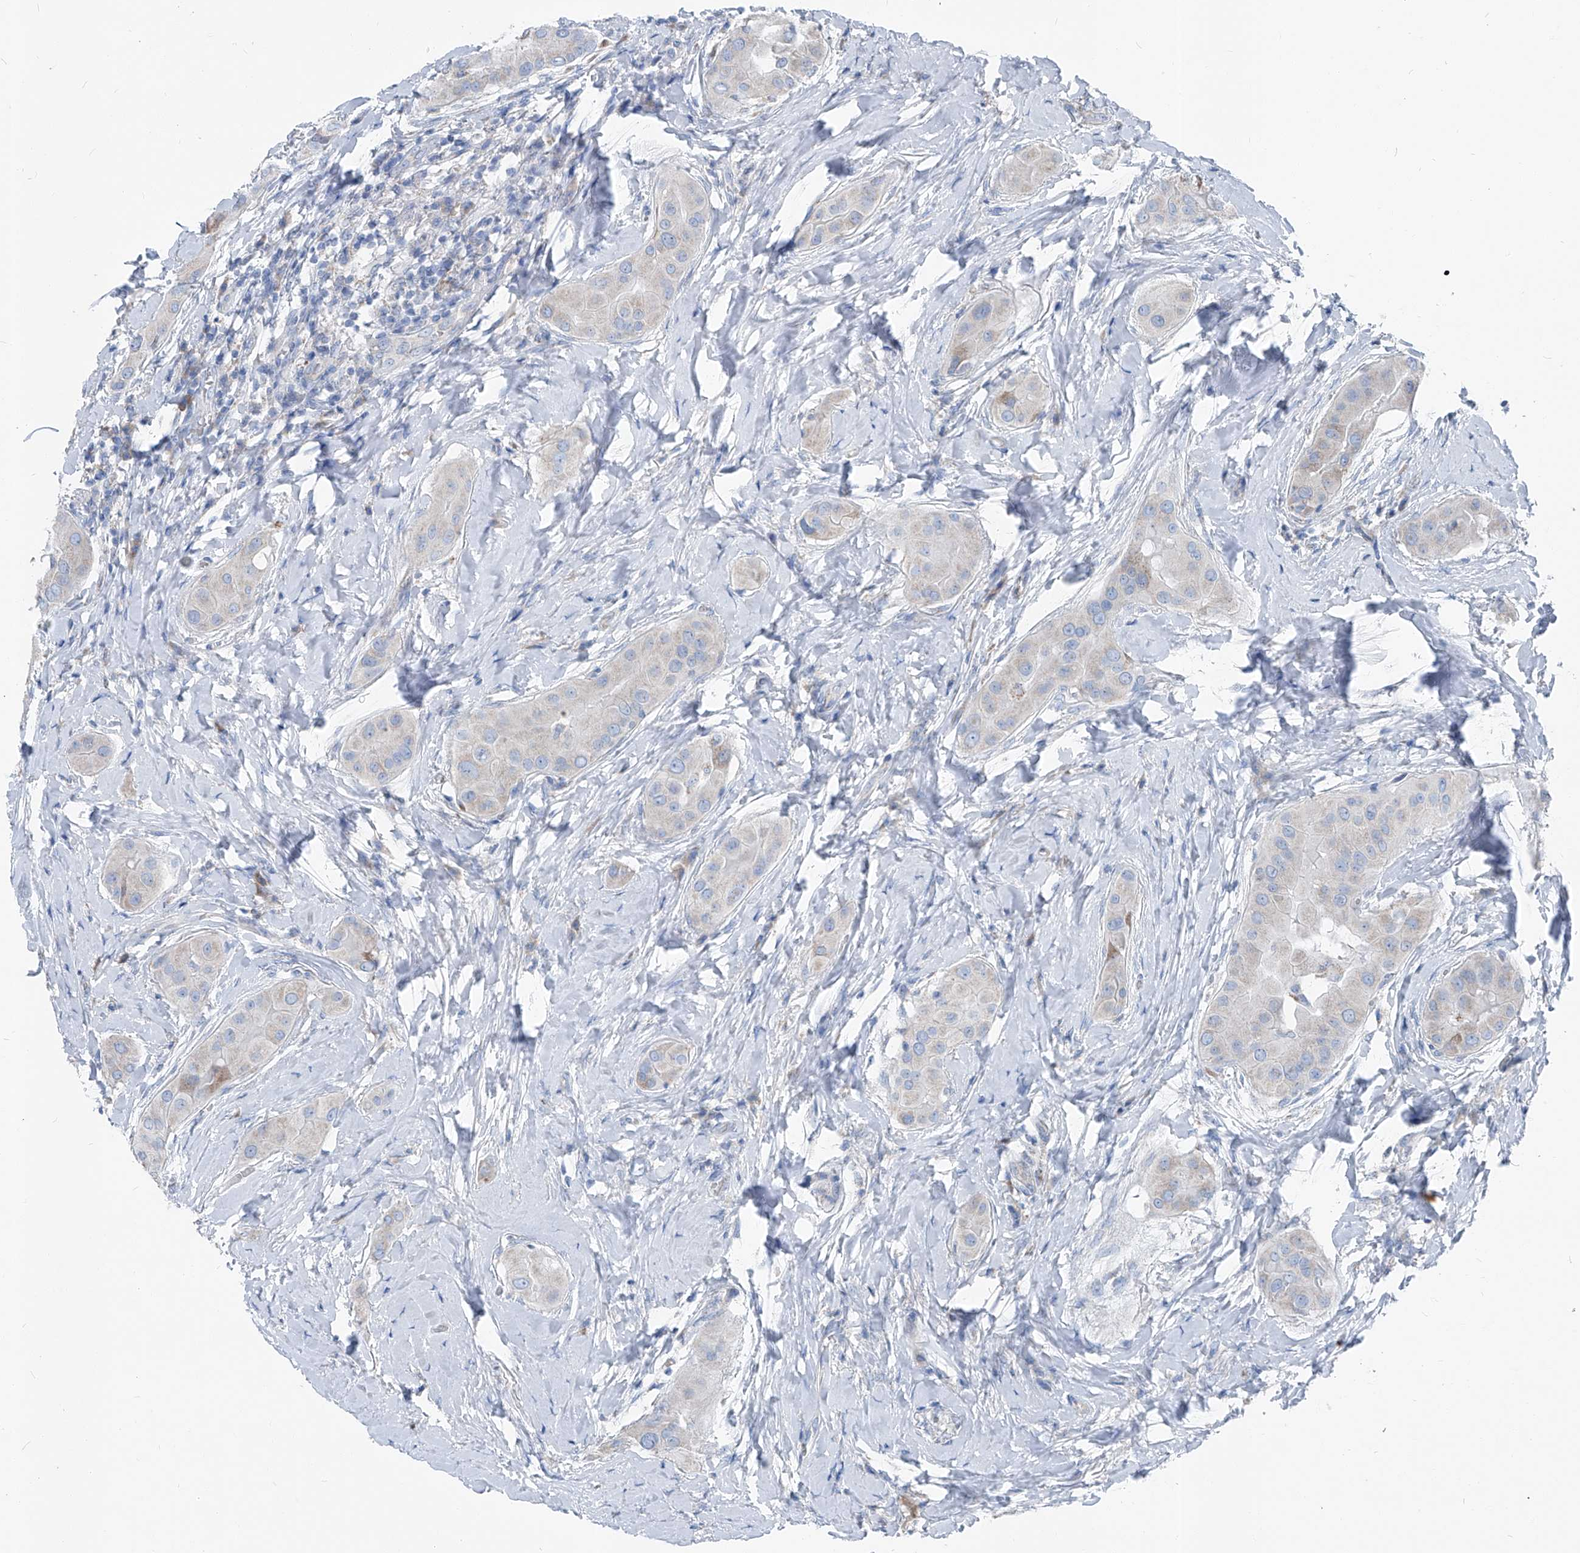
{"staining": {"intensity": "negative", "quantity": "none", "location": "none"}, "tissue": "thyroid cancer", "cell_type": "Tumor cells", "image_type": "cancer", "snomed": [{"axis": "morphology", "description": "Papillary adenocarcinoma, NOS"}, {"axis": "topography", "description": "Thyroid gland"}], "caption": "Thyroid papillary adenocarcinoma was stained to show a protein in brown. There is no significant positivity in tumor cells. (DAB immunohistochemistry (IHC) visualized using brightfield microscopy, high magnification).", "gene": "AGPS", "patient": {"sex": "male", "age": 33}}